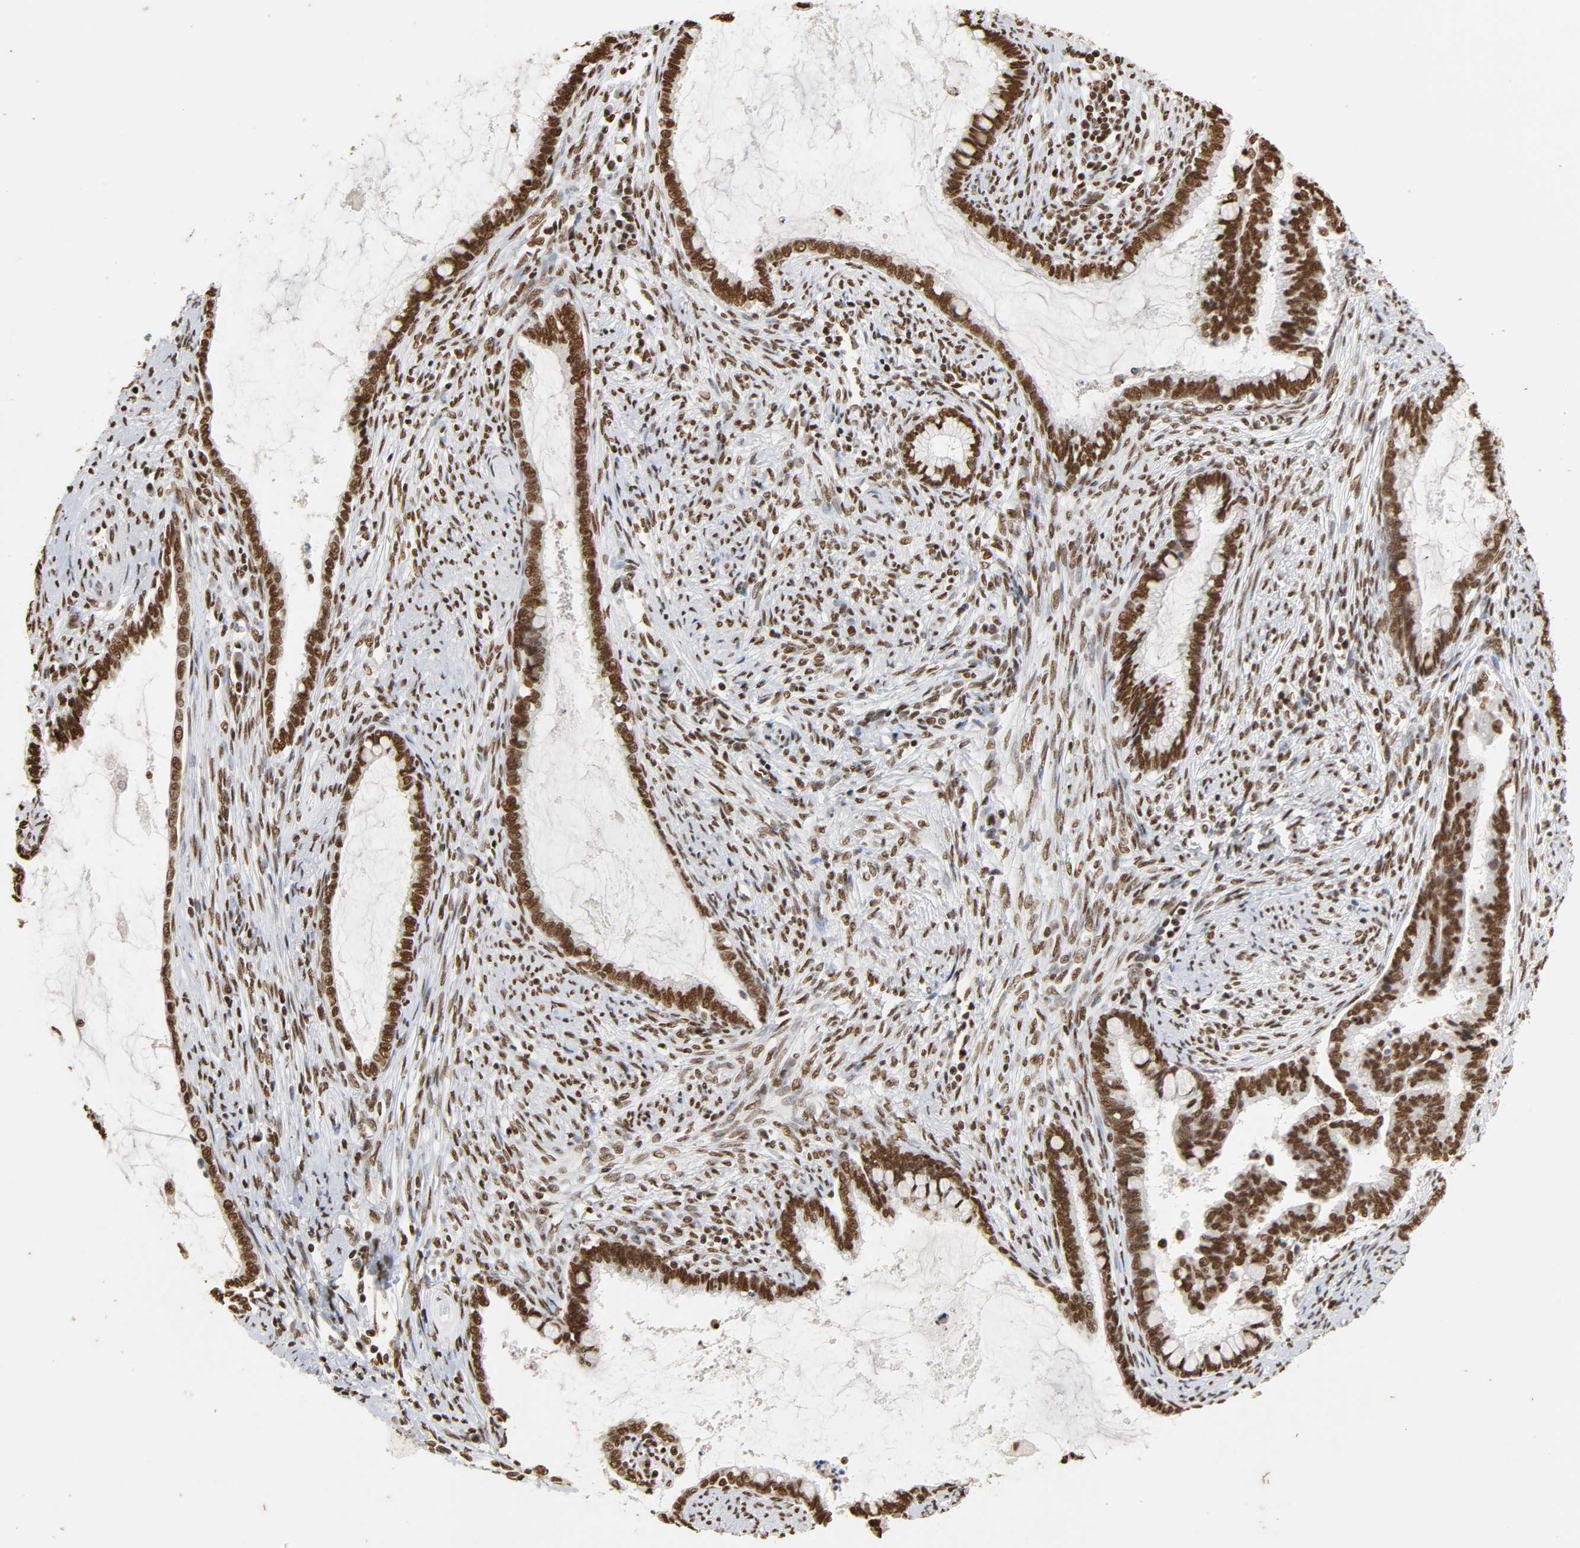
{"staining": {"intensity": "strong", "quantity": ">75%", "location": "nuclear"}, "tissue": "cervical cancer", "cell_type": "Tumor cells", "image_type": "cancer", "snomed": [{"axis": "morphology", "description": "Adenocarcinoma, NOS"}, {"axis": "topography", "description": "Cervix"}], "caption": "Cervical cancer (adenocarcinoma) was stained to show a protein in brown. There is high levels of strong nuclear positivity in approximately >75% of tumor cells.", "gene": "HNRNPC", "patient": {"sex": "female", "age": 44}}